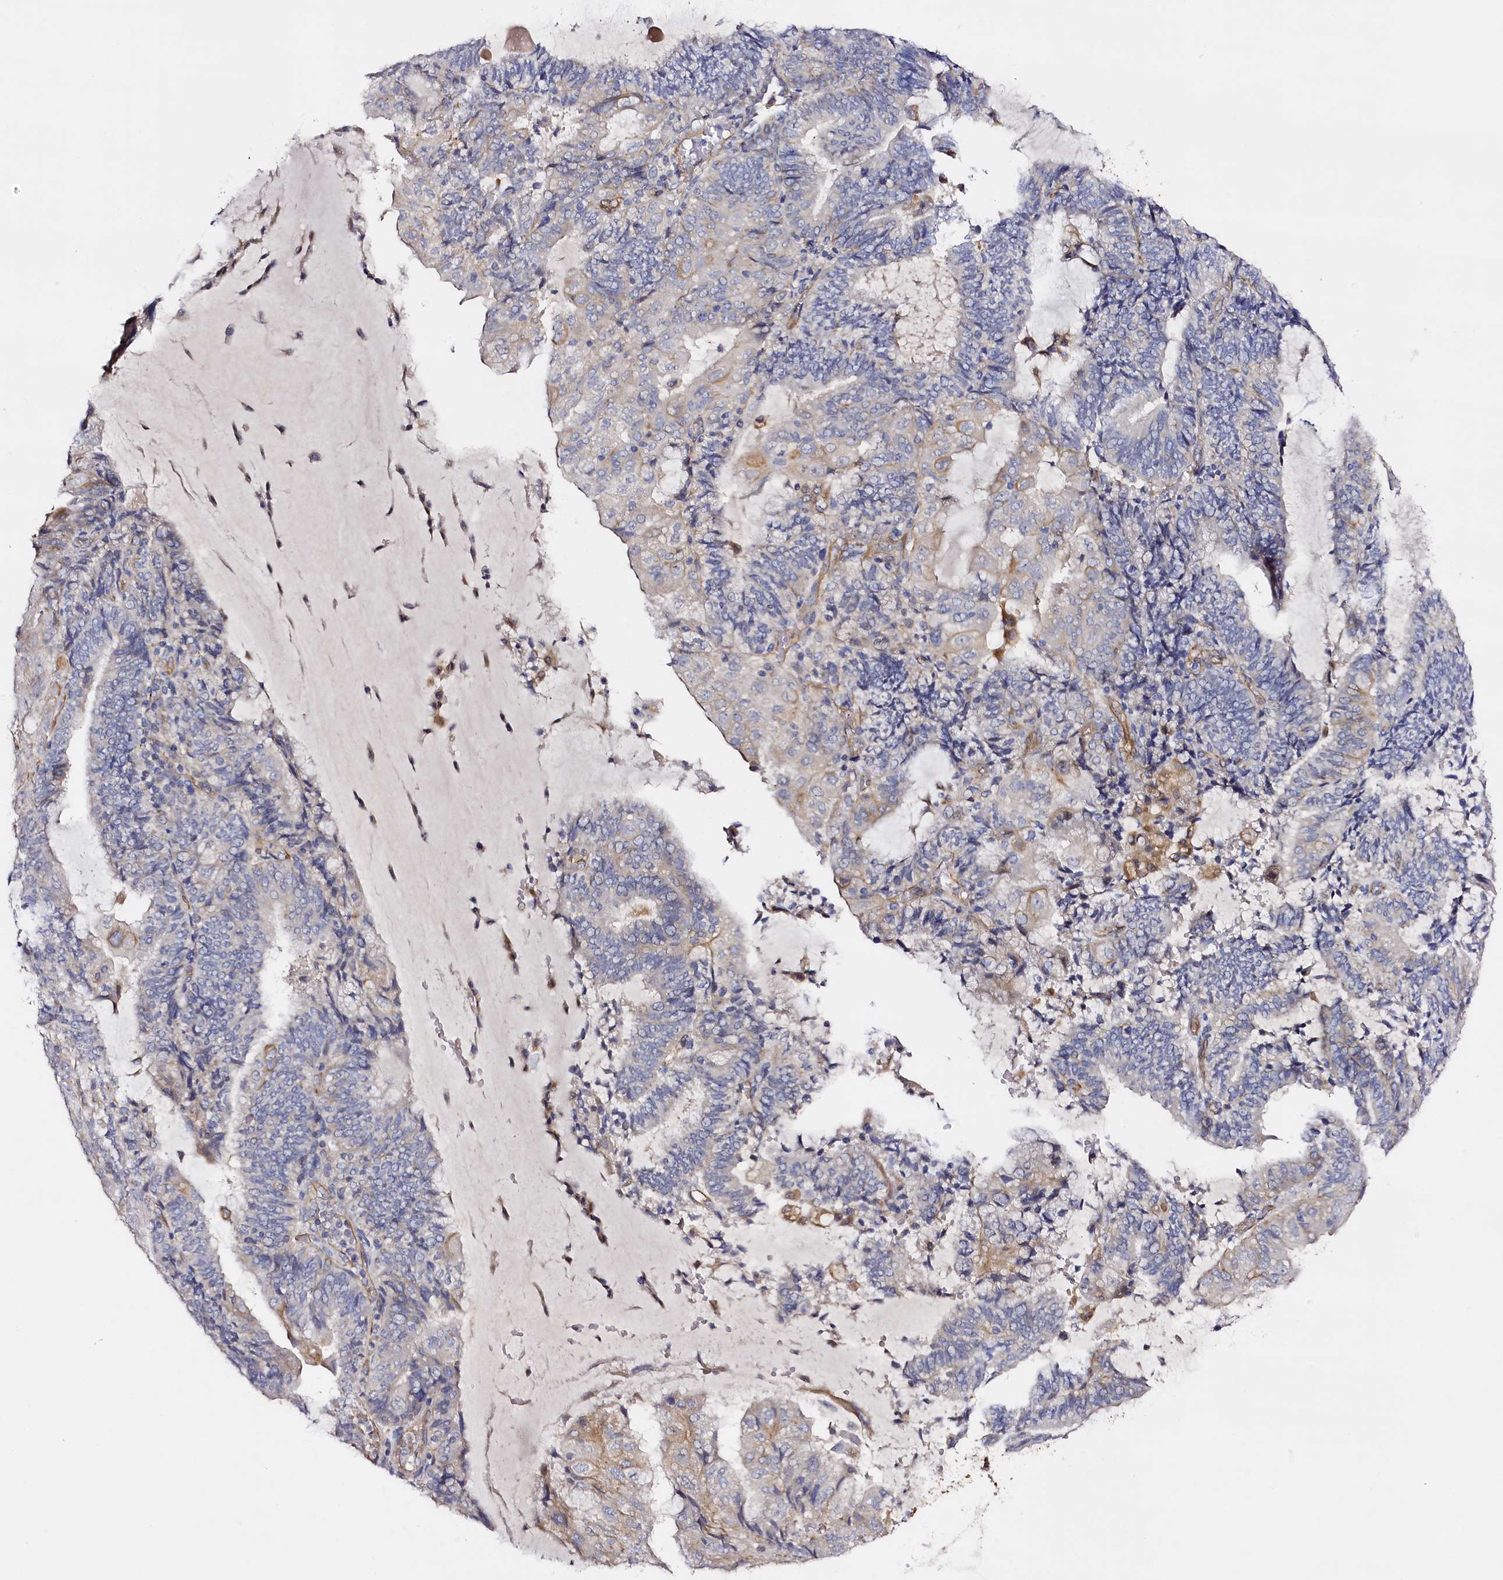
{"staining": {"intensity": "negative", "quantity": "none", "location": "none"}, "tissue": "endometrial cancer", "cell_type": "Tumor cells", "image_type": "cancer", "snomed": [{"axis": "morphology", "description": "Adenocarcinoma, NOS"}, {"axis": "topography", "description": "Endometrium"}], "caption": "DAB (3,3'-diaminobenzidine) immunohistochemical staining of human adenocarcinoma (endometrial) exhibits no significant staining in tumor cells.", "gene": "SLC7A1", "patient": {"sex": "female", "age": 81}}